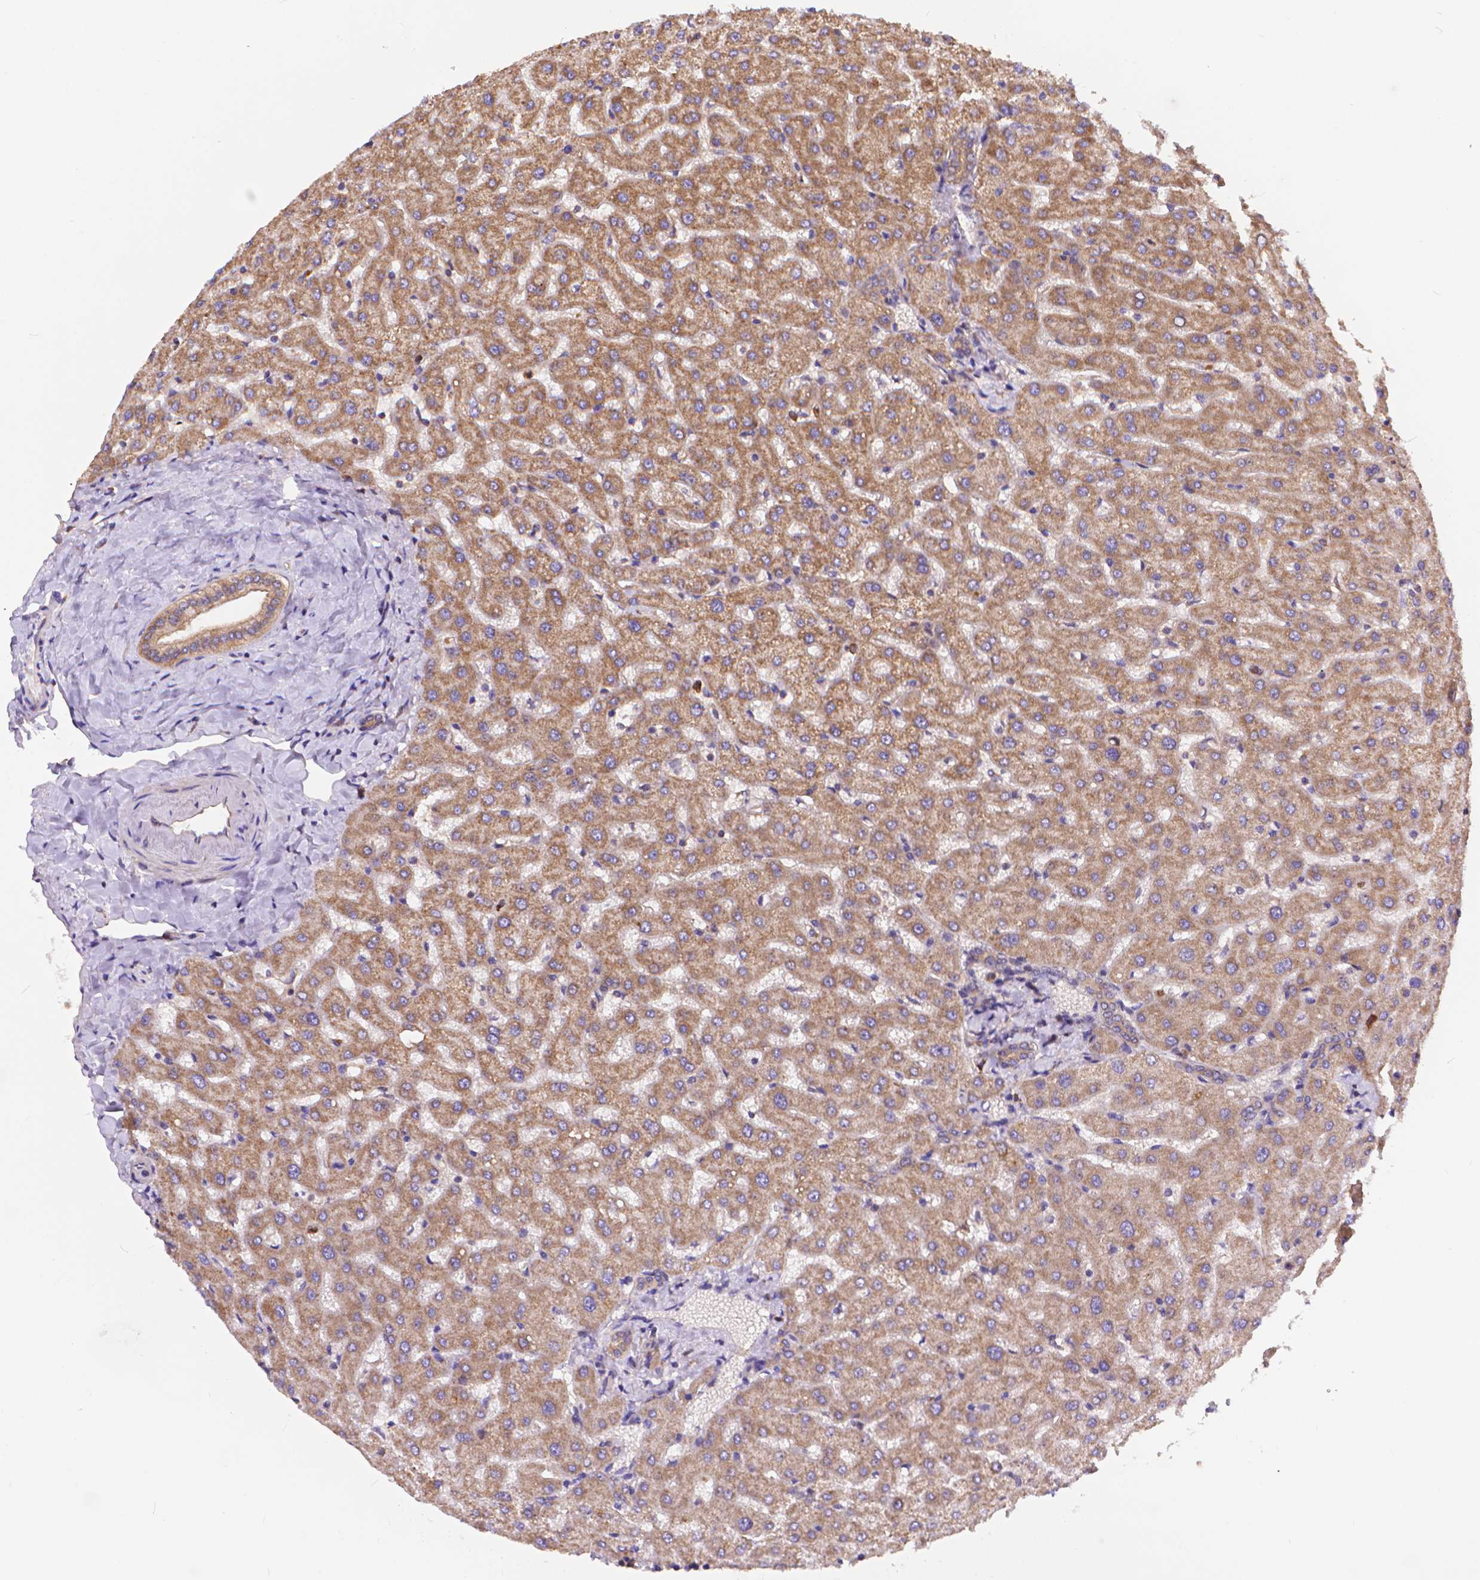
{"staining": {"intensity": "weak", "quantity": ">75%", "location": "cytoplasmic/membranous"}, "tissue": "liver", "cell_type": "Cholangiocytes", "image_type": "normal", "snomed": [{"axis": "morphology", "description": "Normal tissue, NOS"}, {"axis": "topography", "description": "Liver"}], "caption": "Liver was stained to show a protein in brown. There is low levels of weak cytoplasmic/membranous positivity in approximately >75% of cholangiocytes. The staining was performed using DAB to visualize the protein expression in brown, while the nuclei were stained in blue with hematoxylin (Magnification: 20x).", "gene": "ARAP1", "patient": {"sex": "female", "age": 50}}